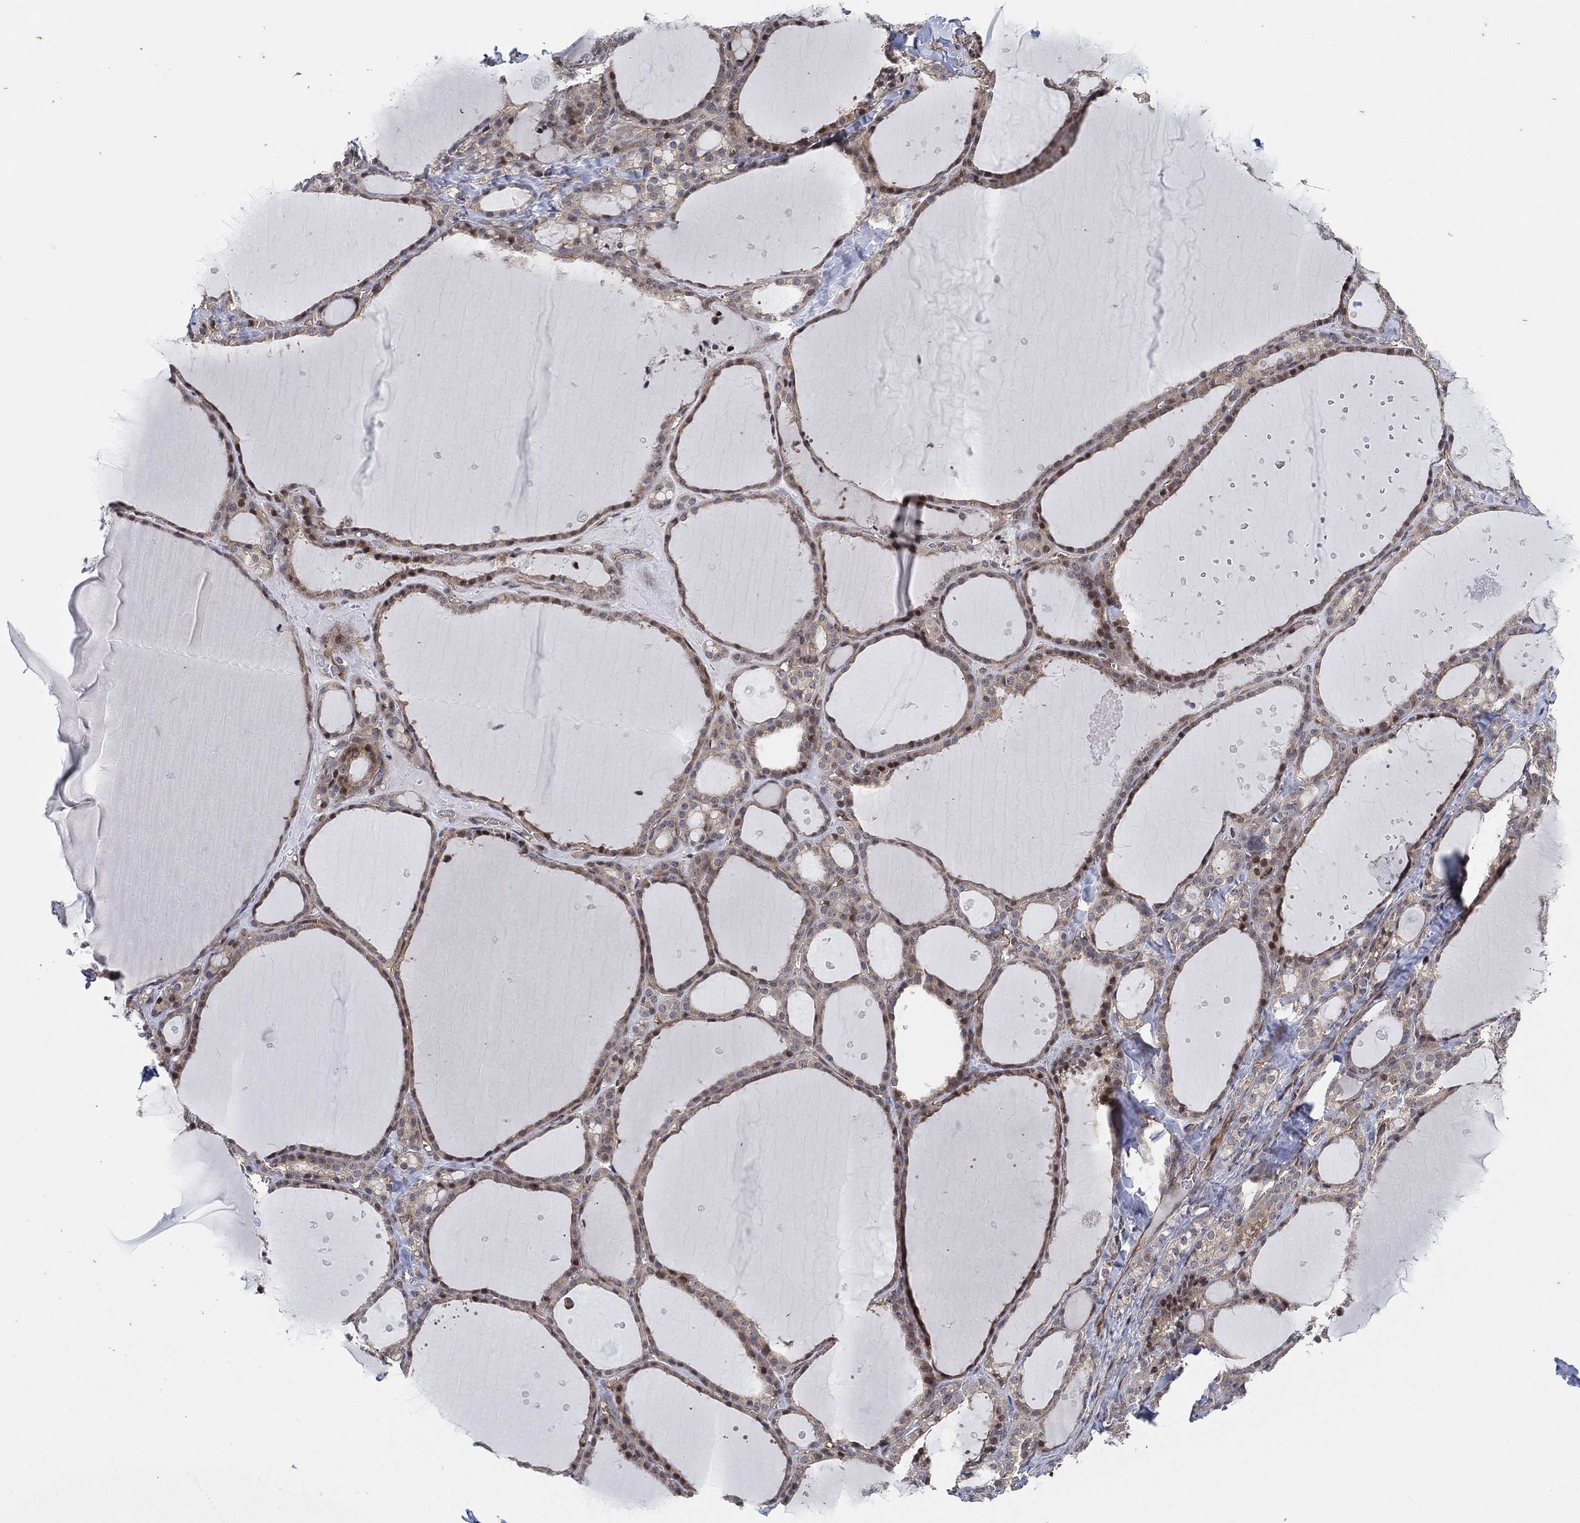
{"staining": {"intensity": "weak", "quantity": ">75%", "location": "cytoplasmic/membranous"}, "tissue": "thyroid gland", "cell_type": "Glandular cells", "image_type": "normal", "snomed": [{"axis": "morphology", "description": "Normal tissue, NOS"}, {"axis": "topography", "description": "Thyroid gland"}], "caption": "Human thyroid gland stained for a protein (brown) displays weak cytoplasmic/membranous positive expression in about >75% of glandular cells.", "gene": "TMCO1", "patient": {"sex": "male", "age": 68}}